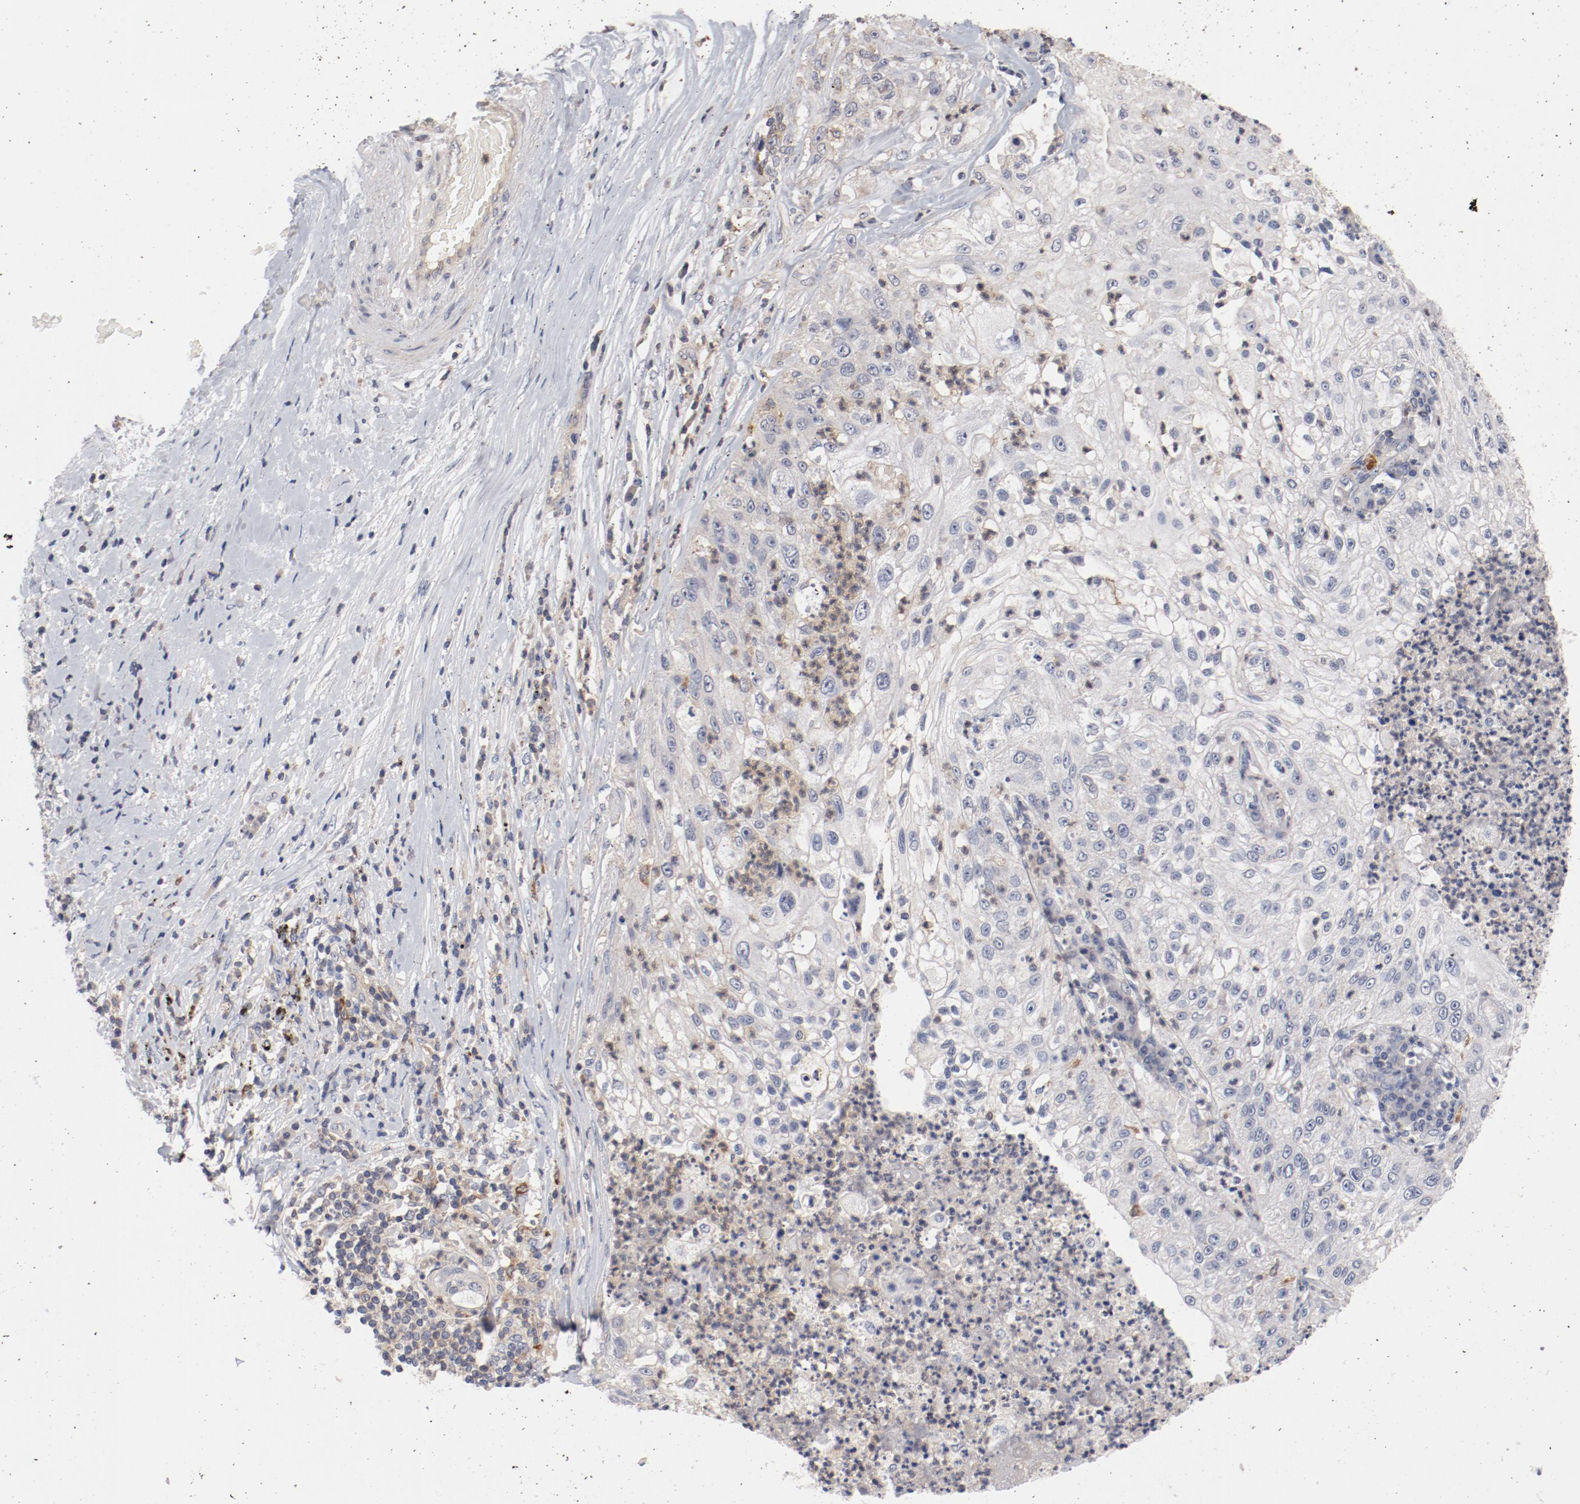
{"staining": {"intensity": "weak", "quantity": "<25%", "location": "cytoplasmic/membranous"}, "tissue": "lung cancer", "cell_type": "Tumor cells", "image_type": "cancer", "snomed": [{"axis": "morphology", "description": "Inflammation, NOS"}, {"axis": "morphology", "description": "Squamous cell carcinoma, NOS"}, {"axis": "topography", "description": "Lymph node"}, {"axis": "topography", "description": "Soft tissue"}, {"axis": "topography", "description": "Lung"}], "caption": "Image shows no significant protein positivity in tumor cells of lung cancer.", "gene": "CBL", "patient": {"sex": "male", "age": 66}}